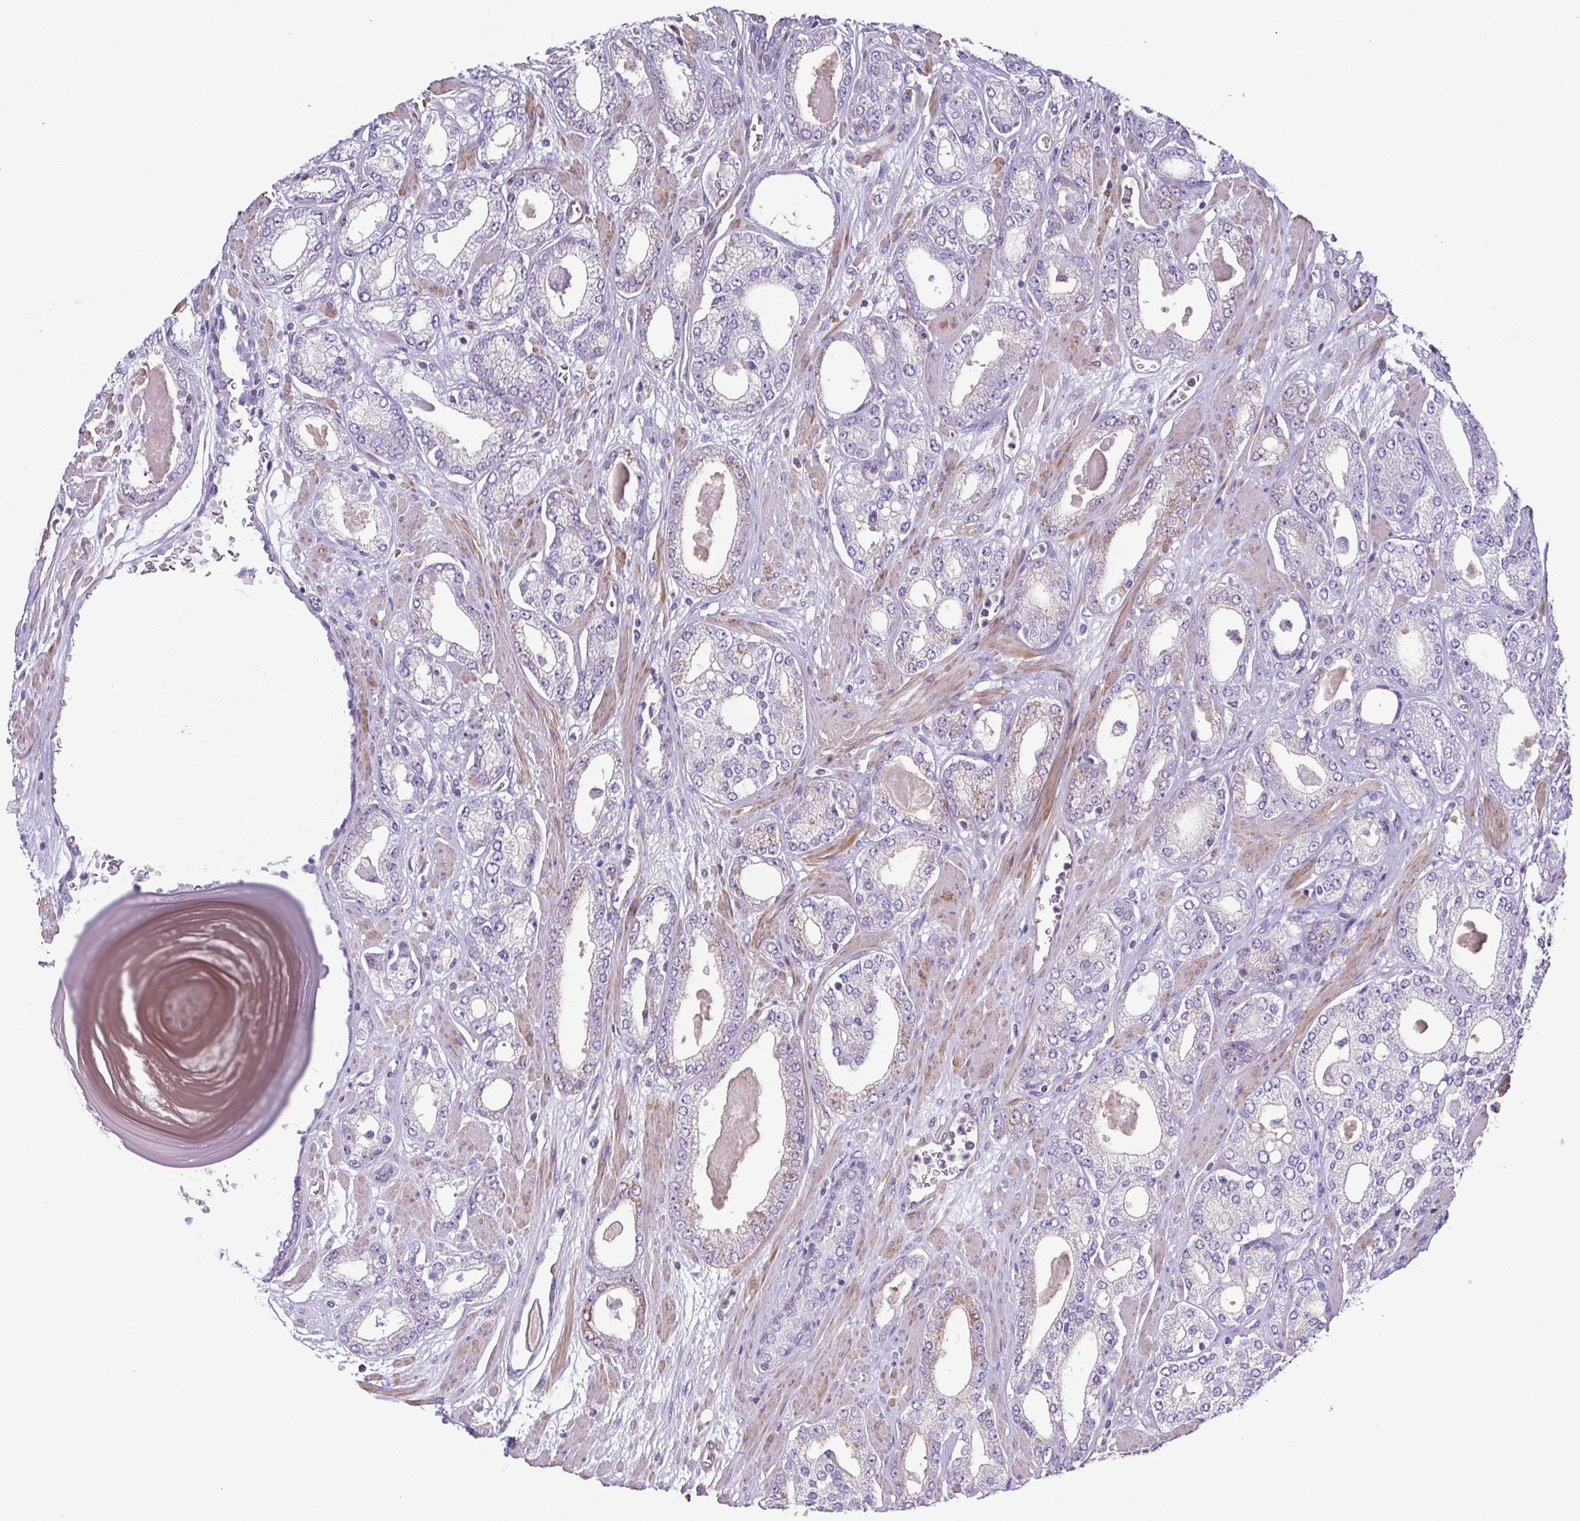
{"staining": {"intensity": "negative", "quantity": "none", "location": "none"}, "tissue": "prostate cancer", "cell_type": "Tumor cells", "image_type": "cancer", "snomed": [{"axis": "morphology", "description": "Adenocarcinoma, High grade"}, {"axis": "topography", "description": "Prostate"}], "caption": "An image of human prostate high-grade adenocarcinoma is negative for staining in tumor cells.", "gene": "MYL6", "patient": {"sex": "male", "age": 64}}